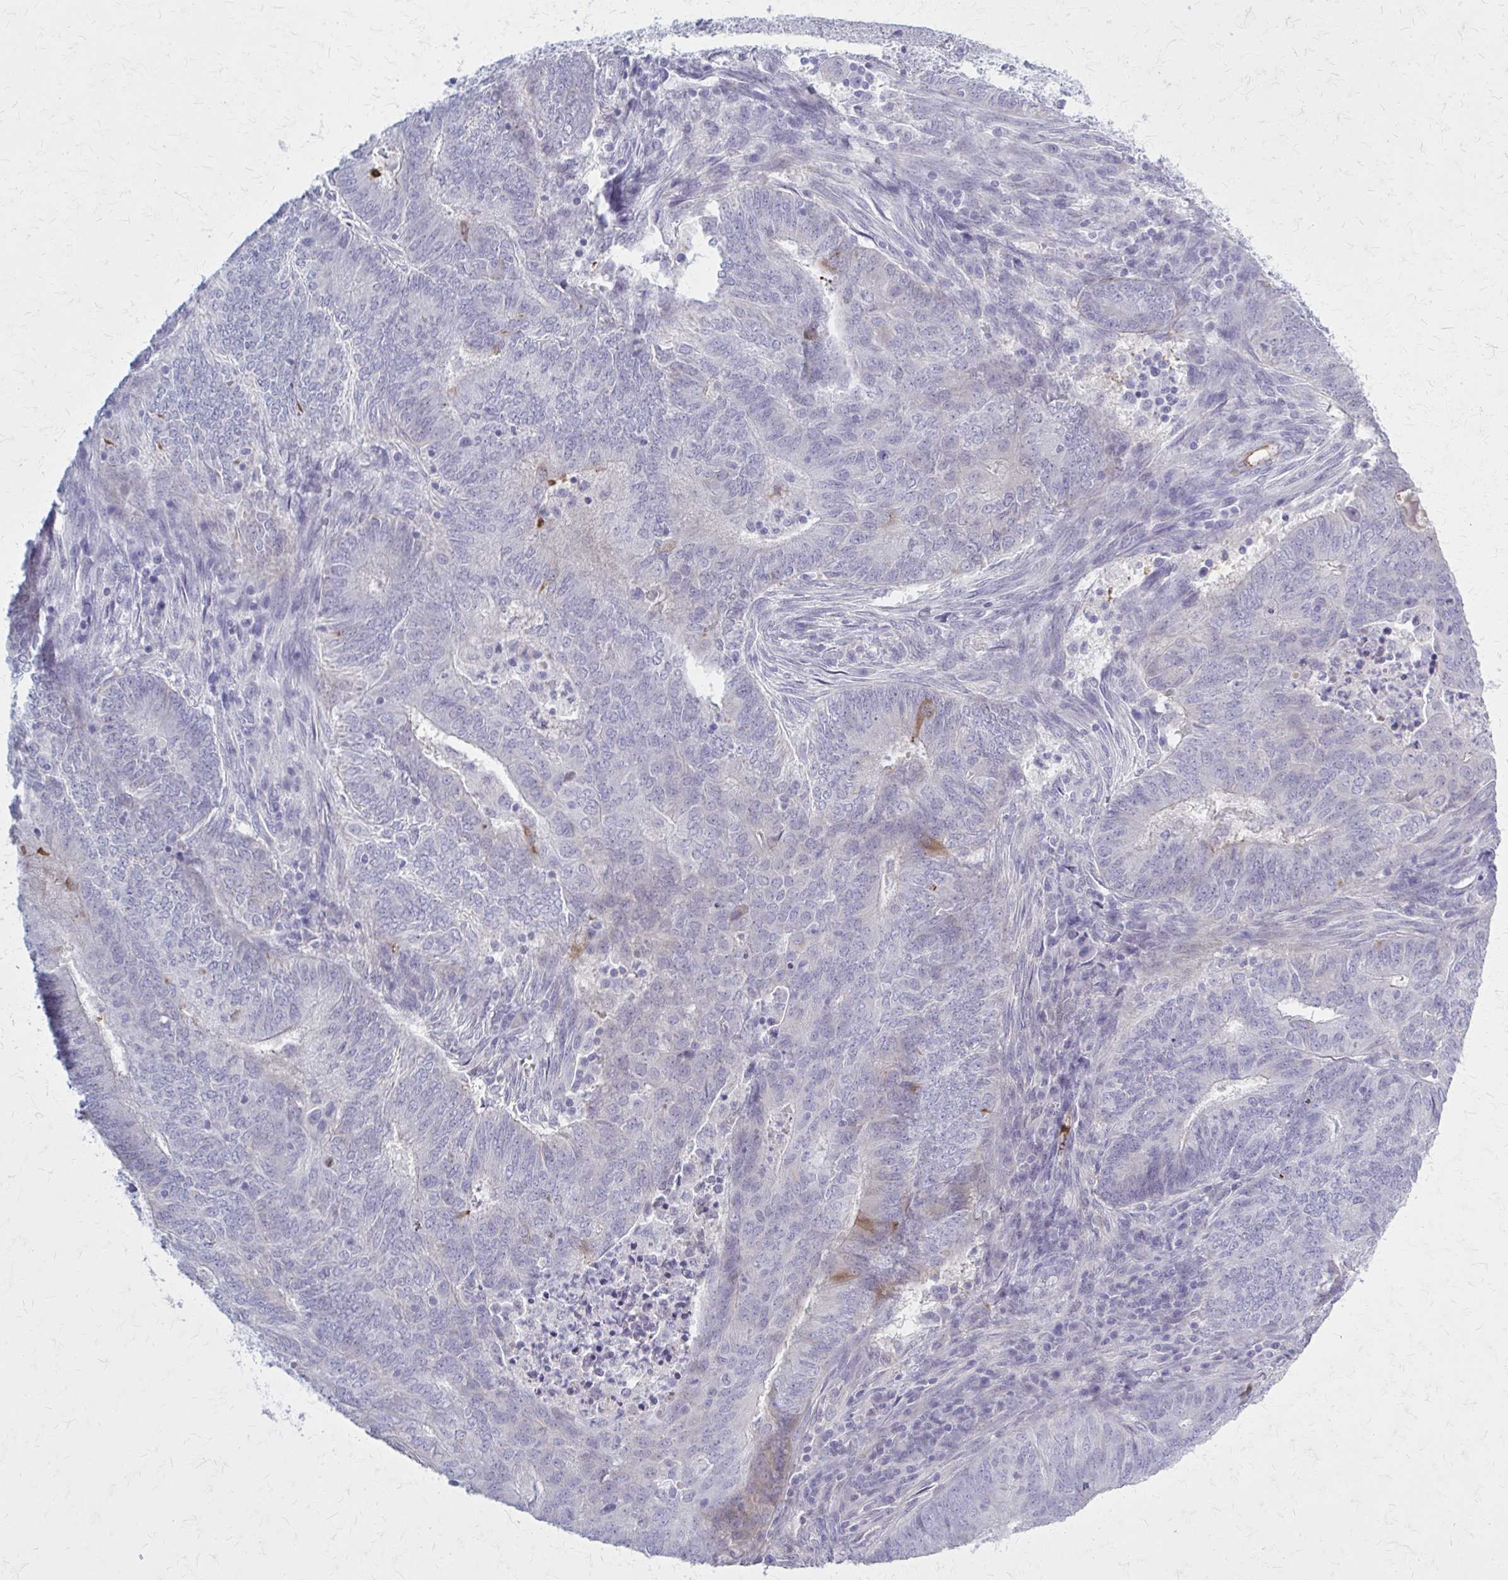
{"staining": {"intensity": "moderate", "quantity": "<25%", "location": "cytoplasmic/membranous"}, "tissue": "endometrial cancer", "cell_type": "Tumor cells", "image_type": "cancer", "snomed": [{"axis": "morphology", "description": "Adenocarcinoma, NOS"}, {"axis": "topography", "description": "Endometrium"}], "caption": "A micrograph of human endometrial cancer (adenocarcinoma) stained for a protein reveals moderate cytoplasmic/membranous brown staining in tumor cells.", "gene": "SERPIND1", "patient": {"sex": "female", "age": 62}}